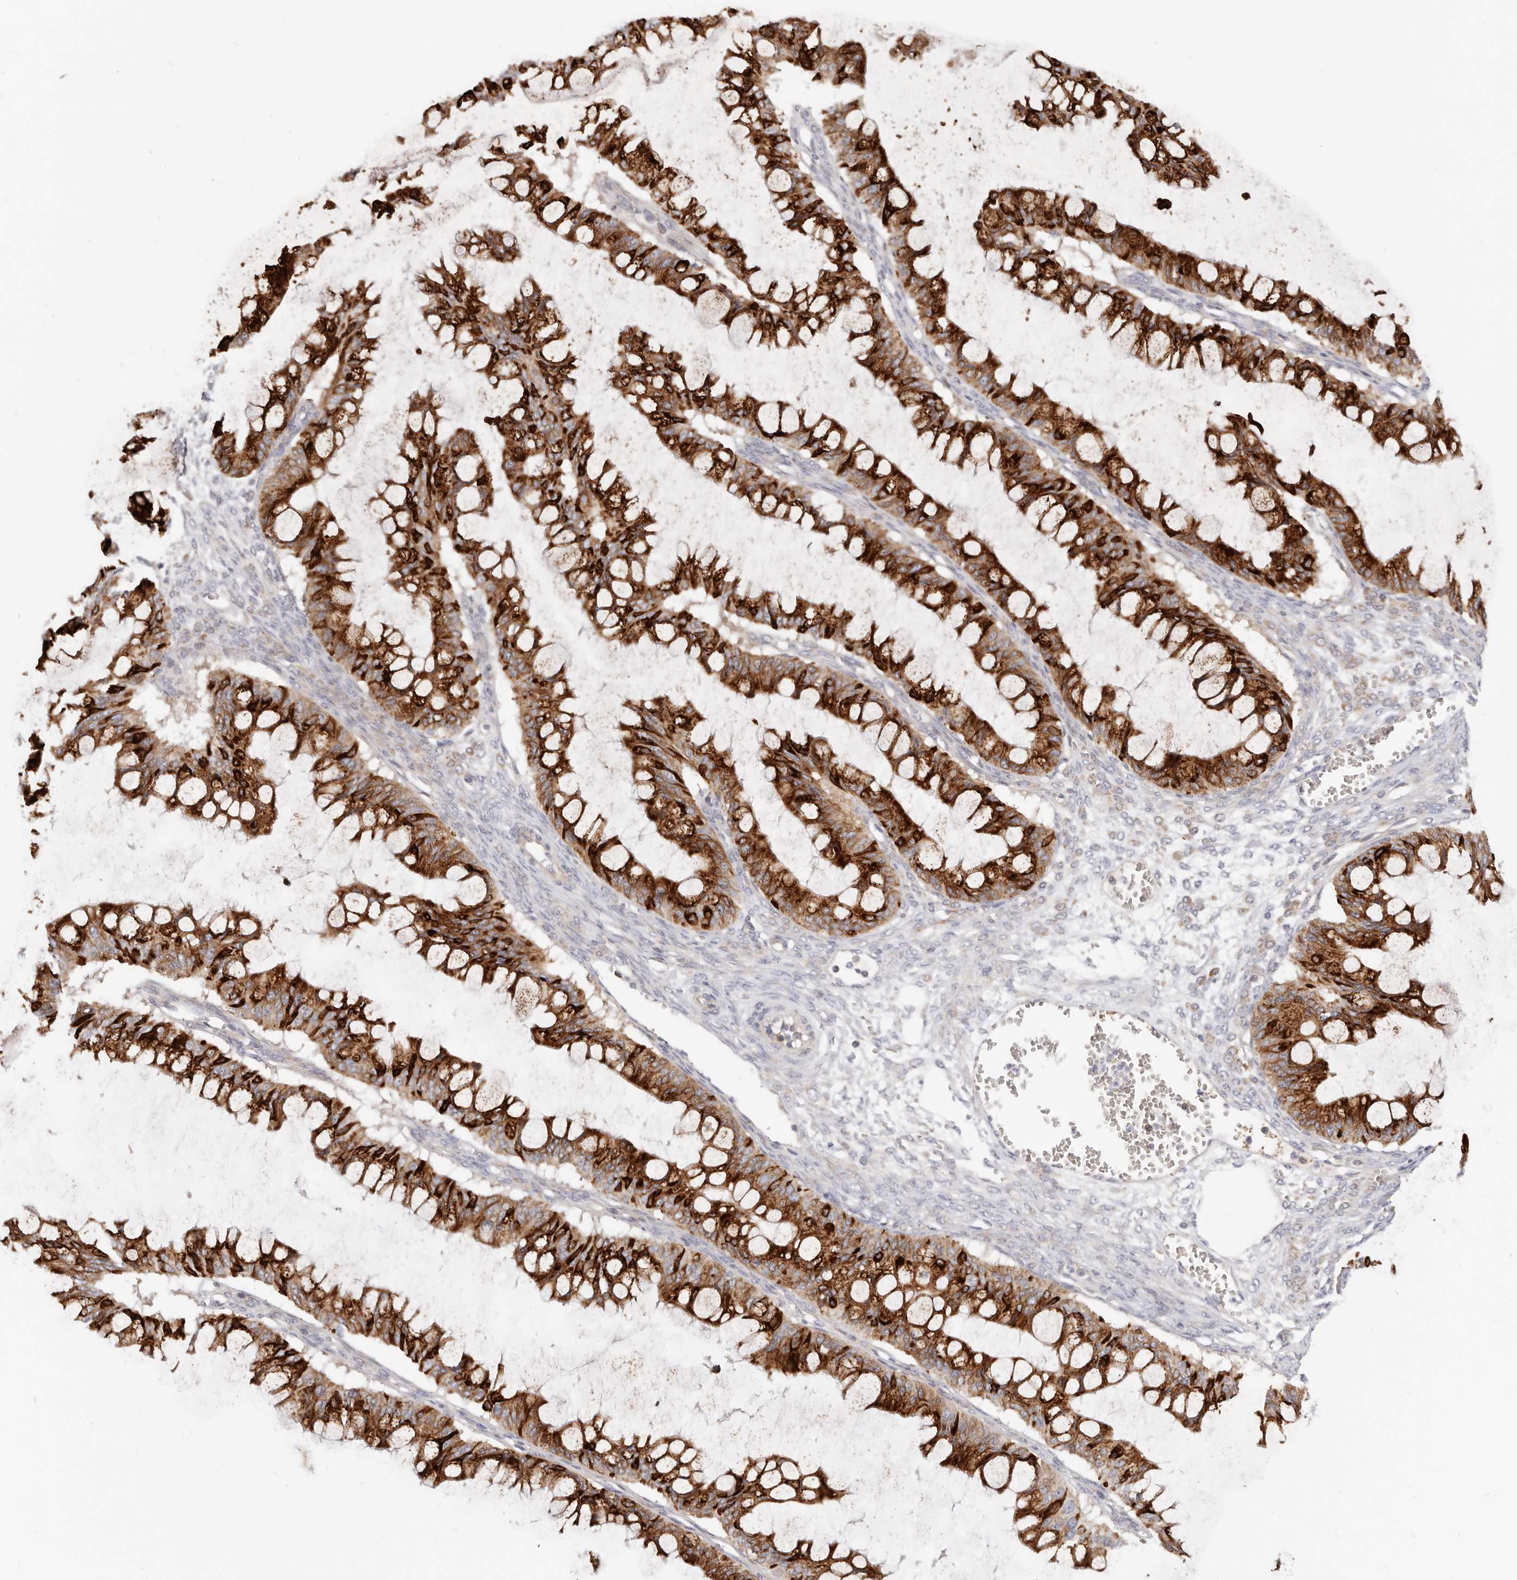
{"staining": {"intensity": "strong", "quantity": ">75%", "location": "cytoplasmic/membranous"}, "tissue": "ovarian cancer", "cell_type": "Tumor cells", "image_type": "cancer", "snomed": [{"axis": "morphology", "description": "Cystadenocarcinoma, mucinous, NOS"}, {"axis": "topography", "description": "Ovary"}], "caption": "Strong cytoplasmic/membranous expression is identified in approximately >75% of tumor cells in ovarian cancer (mucinous cystadenocarcinoma). Ihc stains the protein of interest in brown and the nuclei are stained blue.", "gene": "TFB2M", "patient": {"sex": "female", "age": 73}}